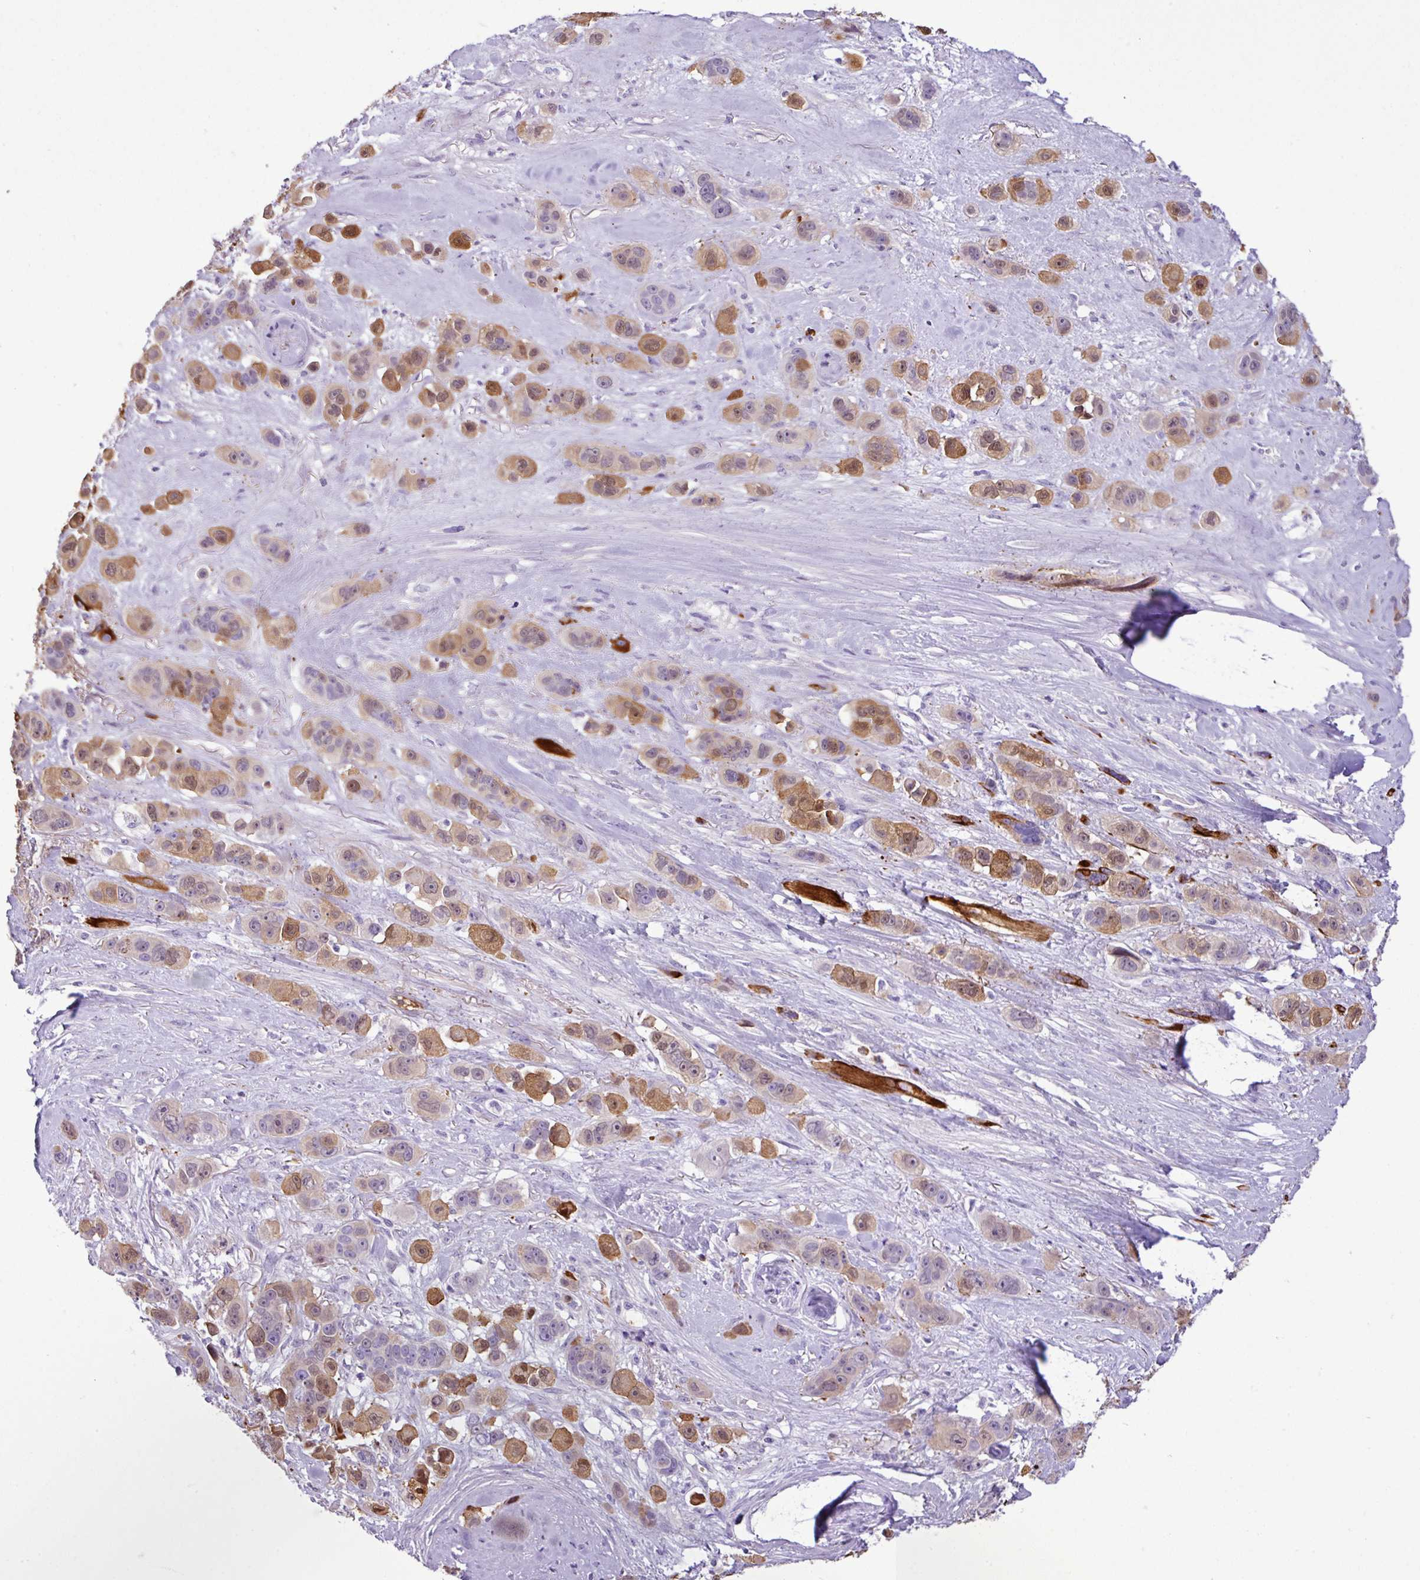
{"staining": {"intensity": "moderate", "quantity": ">75%", "location": "cytoplasmic/membranous"}, "tissue": "skin cancer", "cell_type": "Tumor cells", "image_type": "cancer", "snomed": [{"axis": "morphology", "description": "Squamous cell carcinoma, NOS"}, {"axis": "topography", "description": "Skin"}], "caption": "A photomicrograph showing moderate cytoplasmic/membranous expression in about >75% of tumor cells in squamous cell carcinoma (skin), as visualized by brown immunohistochemical staining.", "gene": "ZSCAN5A", "patient": {"sex": "male", "age": 67}}